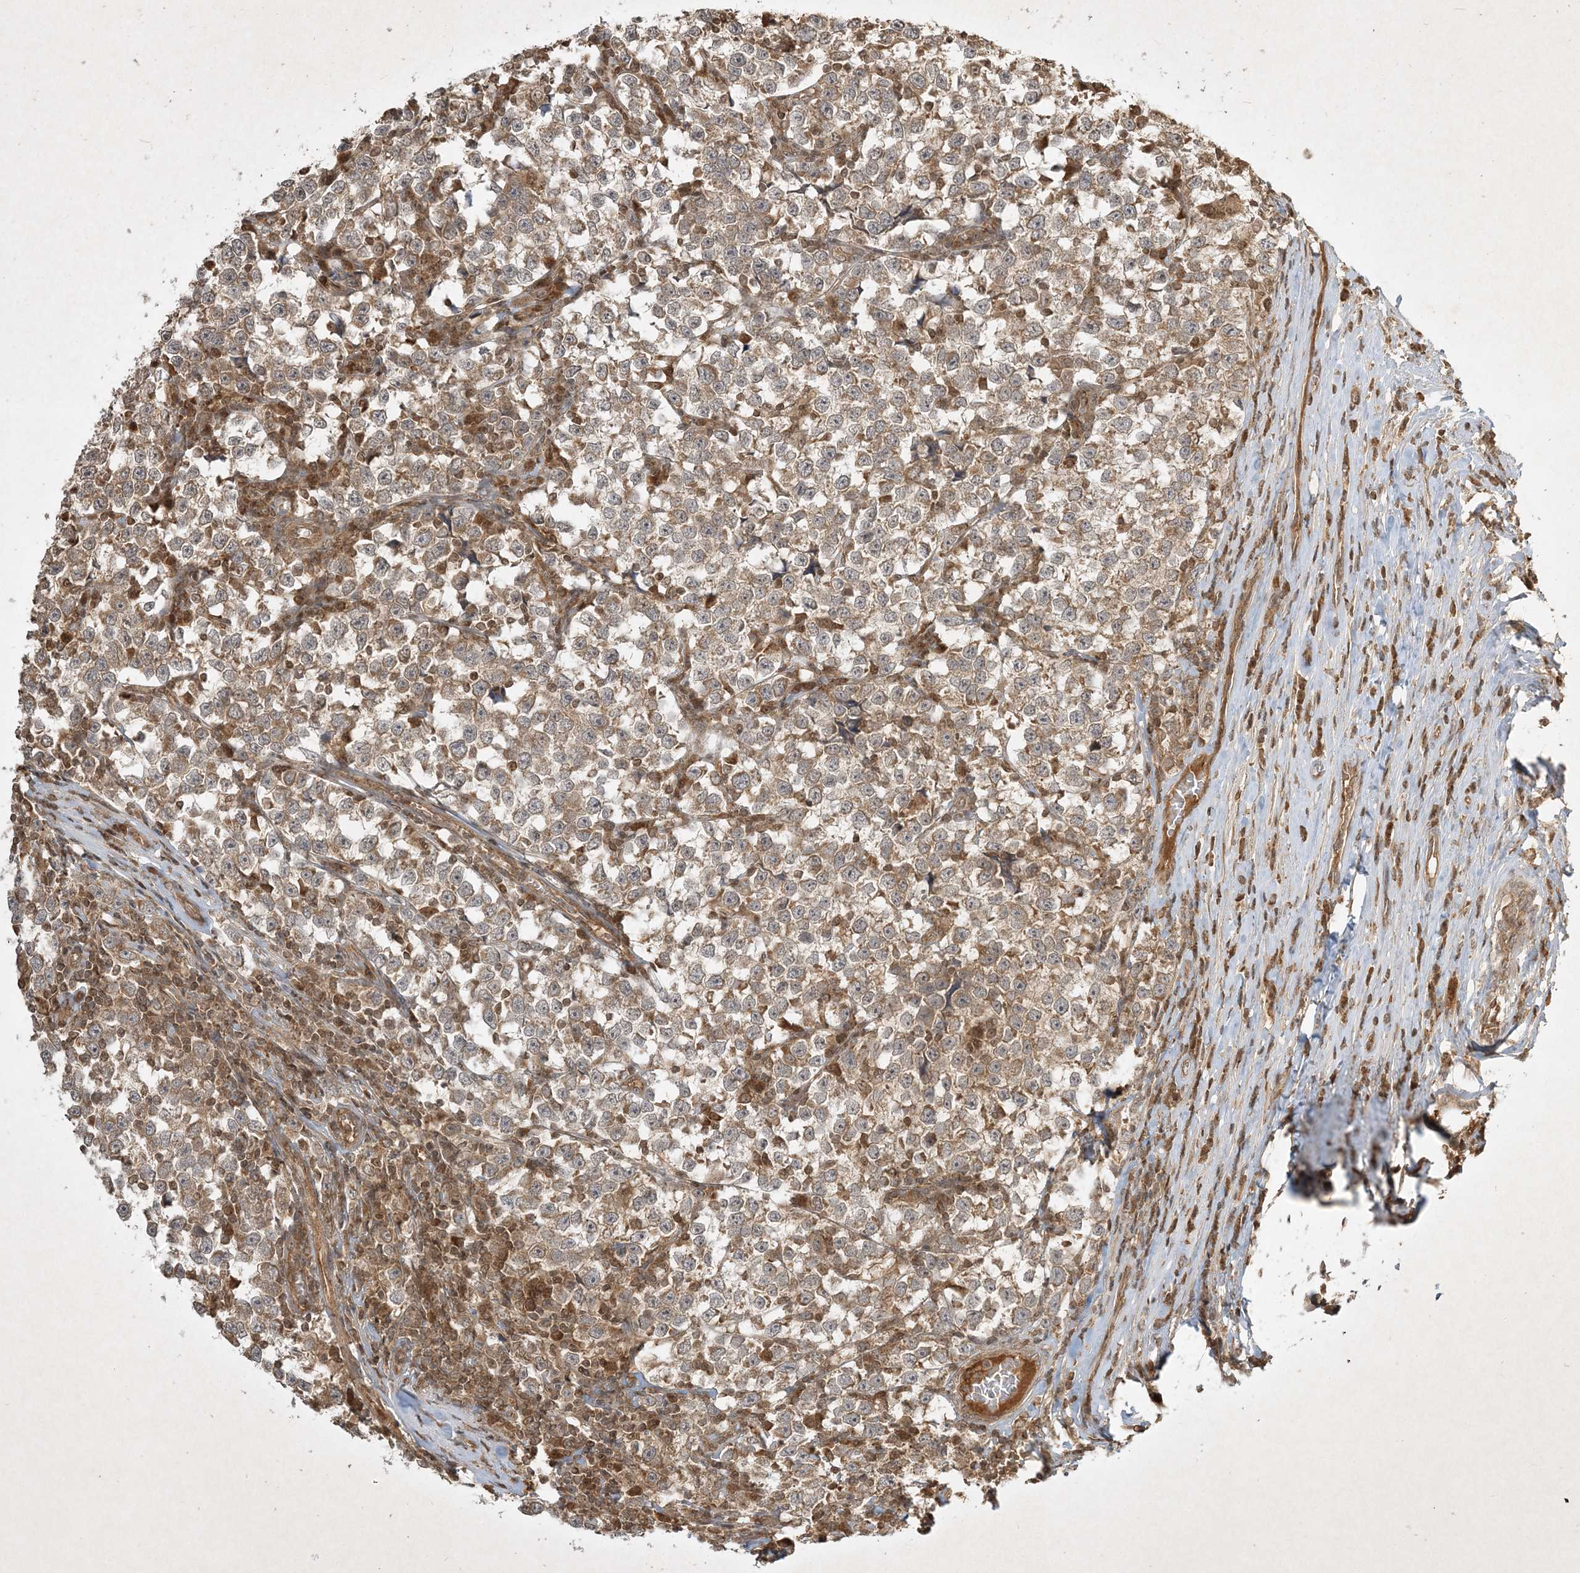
{"staining": {"intensity": "weak", "quantity": ">75%", "location": "cytoplasmic/membranous"}, "tissue": "testis cancer", "cell_type": "Tumor cells", "image_type": "cancer", "snomed": [{"axis": "morphology", "description": "Normal tissue, NOS"}, {"axis": "morphology", "description": "Seminoma, NOS"}, {"axis": "topography", "description": "Testis"}], "caption": "About >75% of tumor cells in human testis seminoma exhibit weak cytoplasmic/membranous protein staining as visualized by brown immunohistochemical staining.", "gene": "PLTP", "patient": {"sex": "male", "age": 43}}